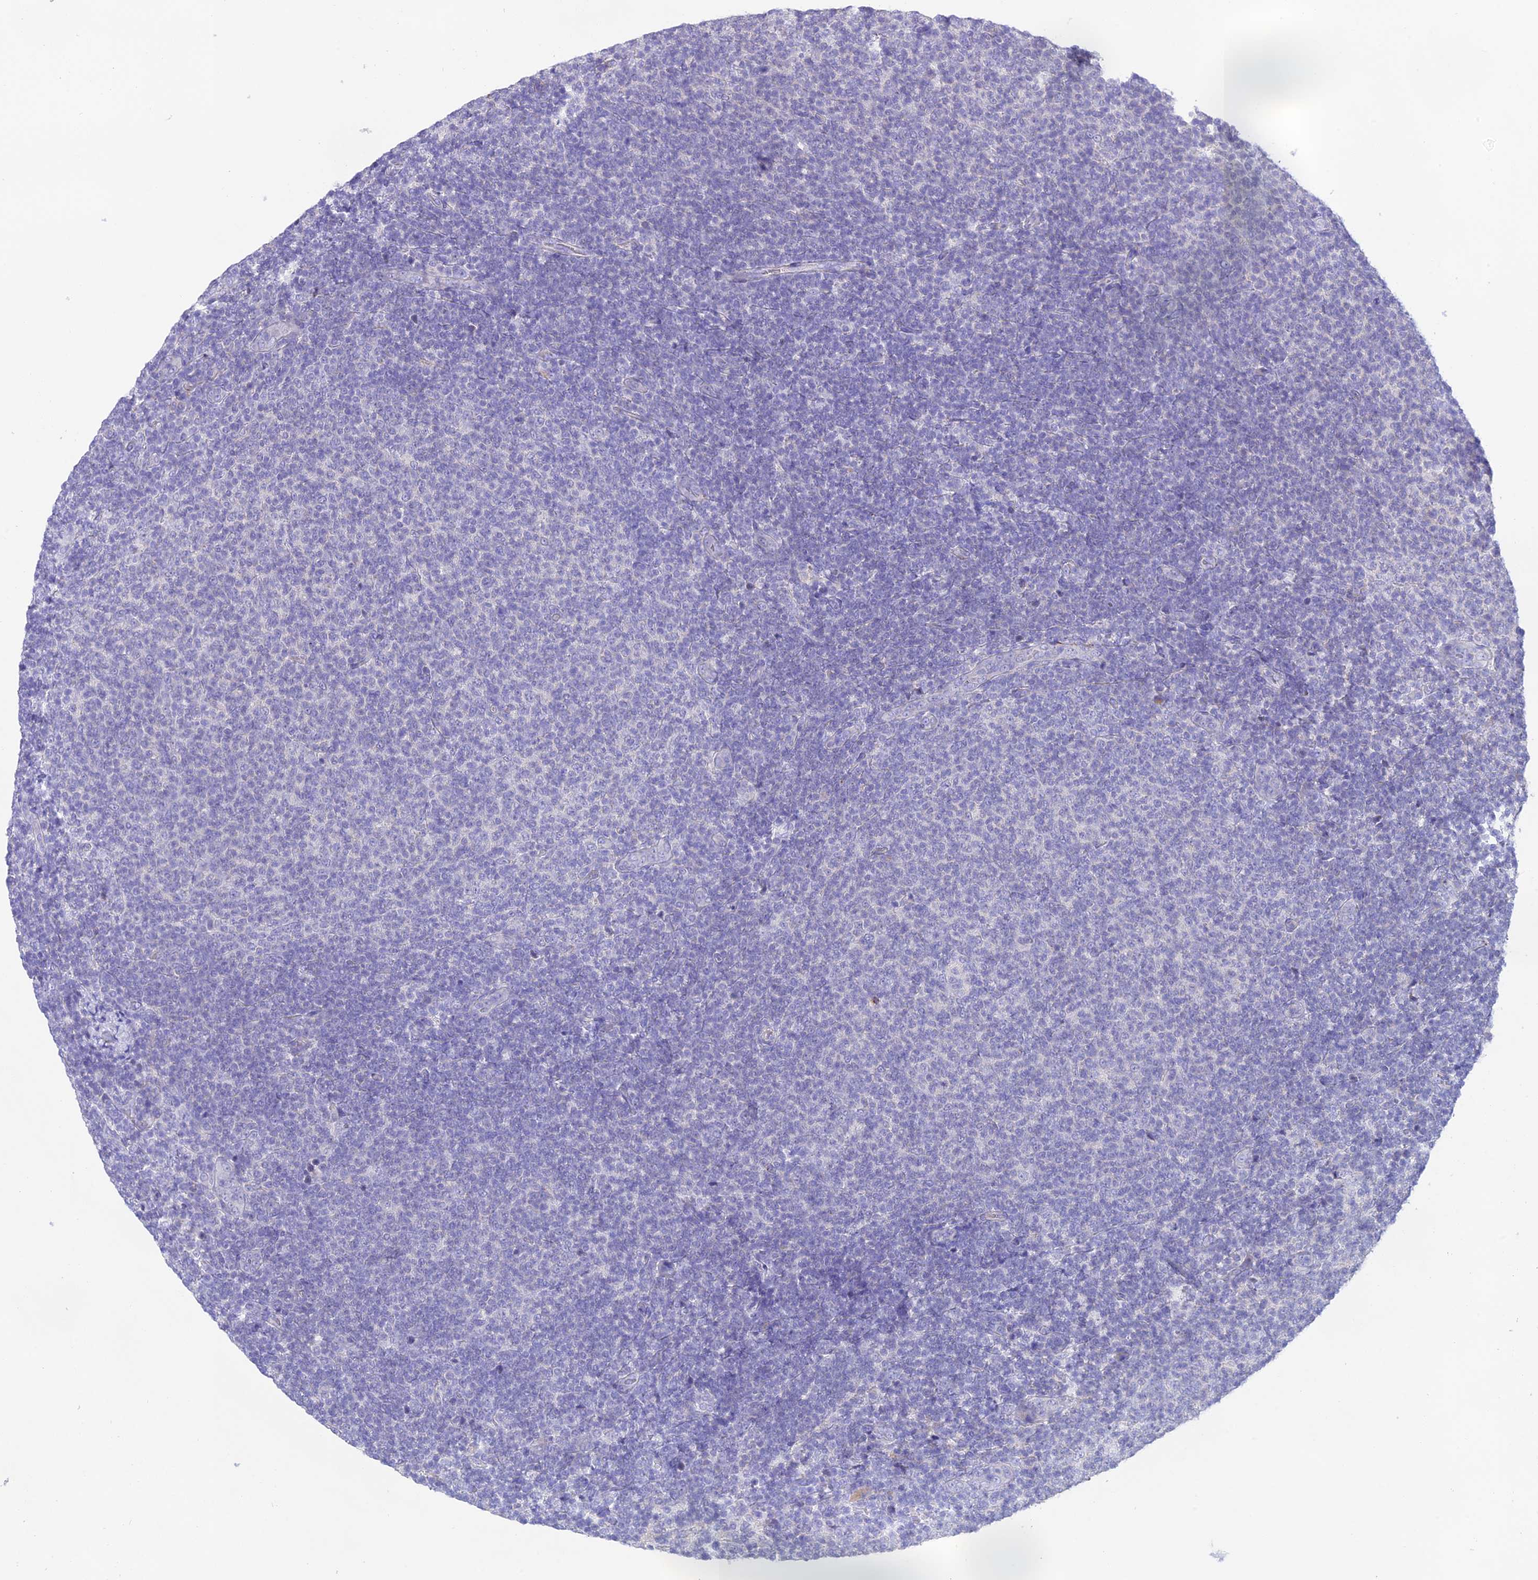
{"staining": {"intensity": "negative", "quantity": "none", "location": "none"}, "tissue": "lymphoma", "cell_type": "Tumor cells", "image_type": "cancer", "snomed": [{"axis": "morphology", "description": "Malignant lymphoma, non-Hodgkin's type, Low grade"}, {"axis": "topography", "description": "Lymph node"}], "caption": "Micrograph shows no protein positivity in tumor cells of malignant lymphoma, non-Hodgkin's type (low-grade) tissue.", "gene": "HSD17B2", "patient": {"sex": "male", "age": 66}}